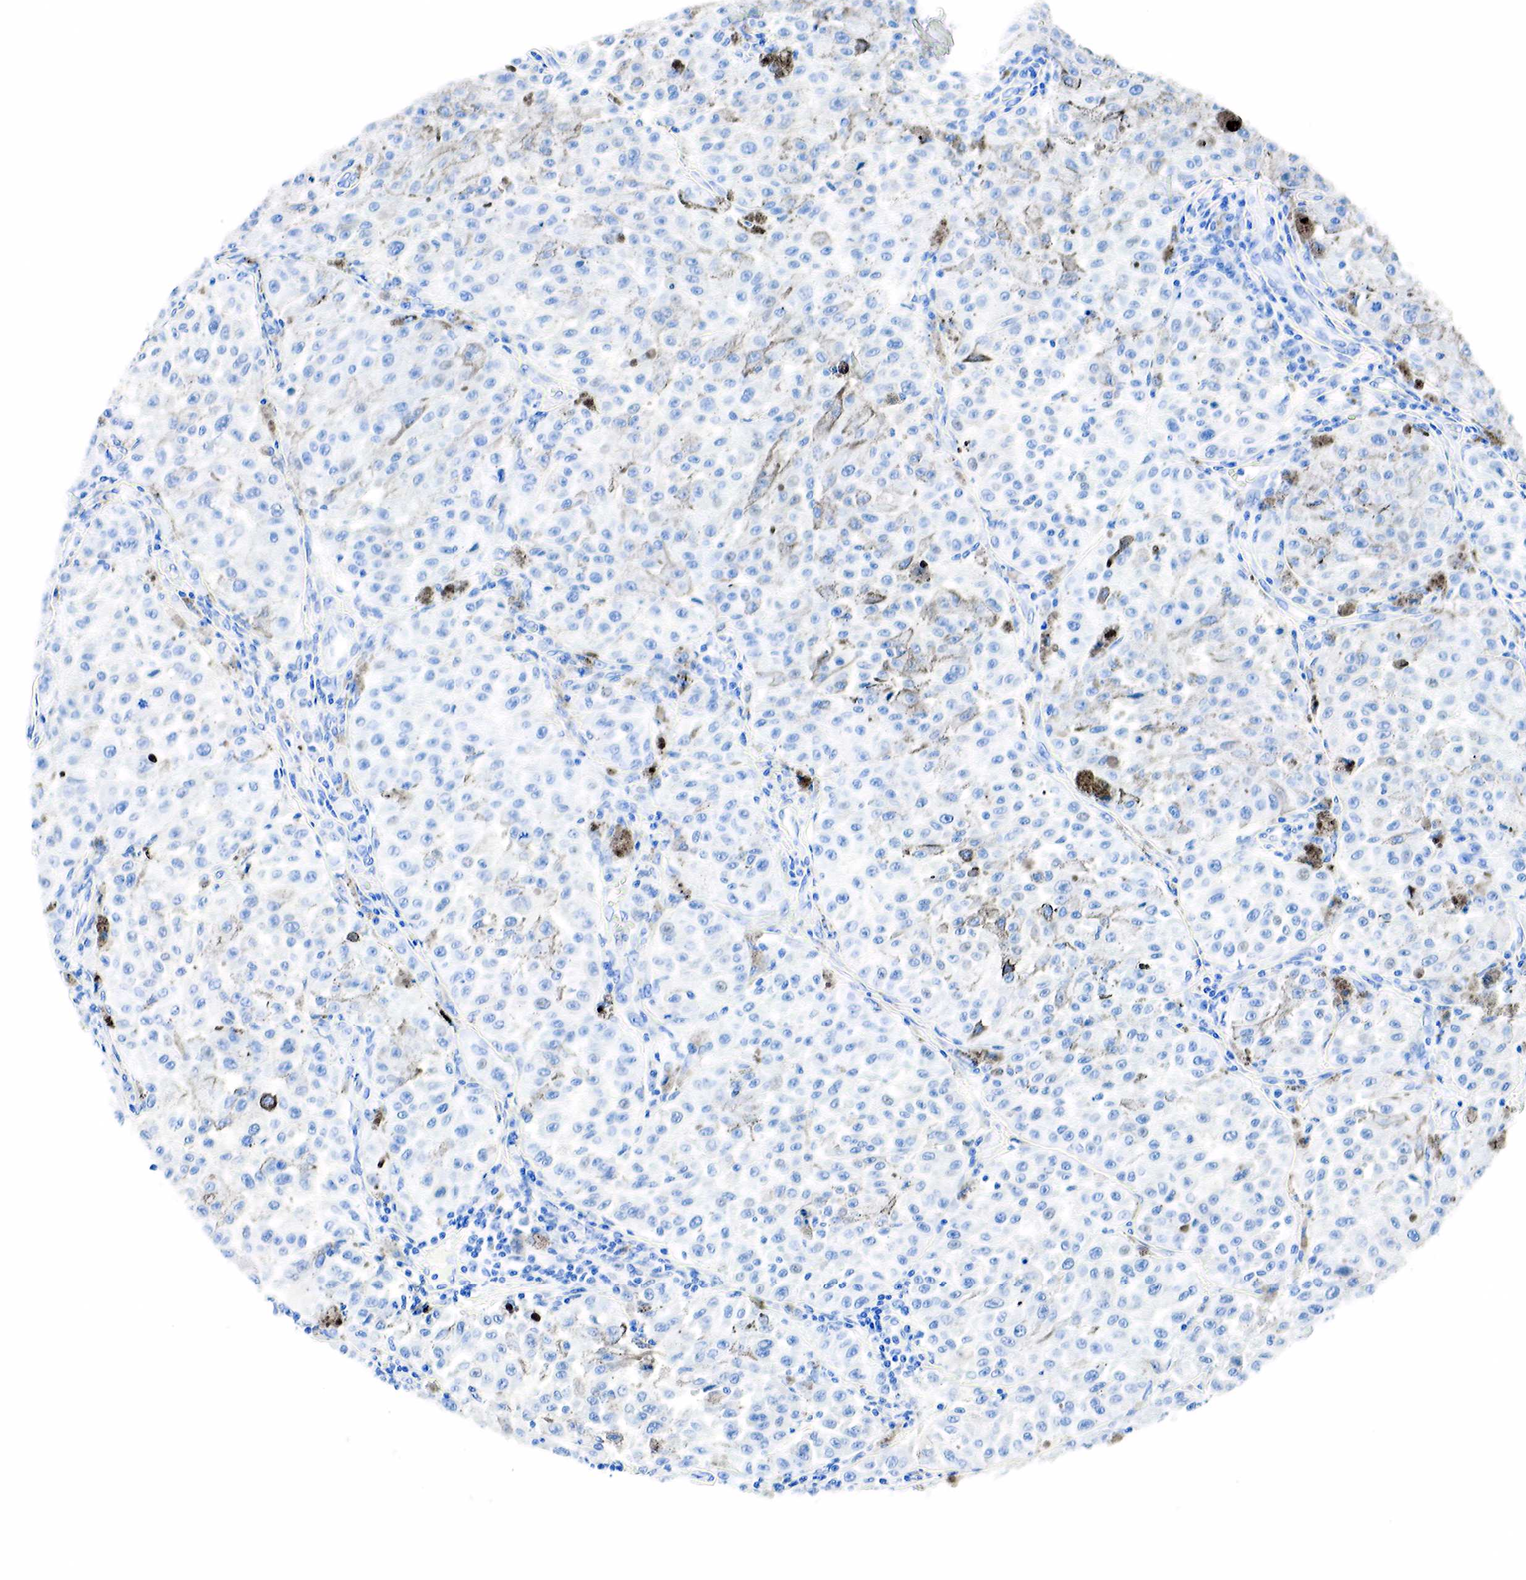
{"staining": {"intensity": "negative", "quantity": "none", "location": "none"}, "tissue": "melanoma", "cell_type": "Tumor cells", "image_type": "cancer", "snomed": [{"axis": "morphology", "description": "Malignant melanoma, NOS"}, {"axis": "topography", "description": "Skin"}], "caption": "Protein analysis of malignant melanoma exhibits no significant expression in tumor cells.", "gene": "PTH", "patient": {"sex": "female", "age": 64}}